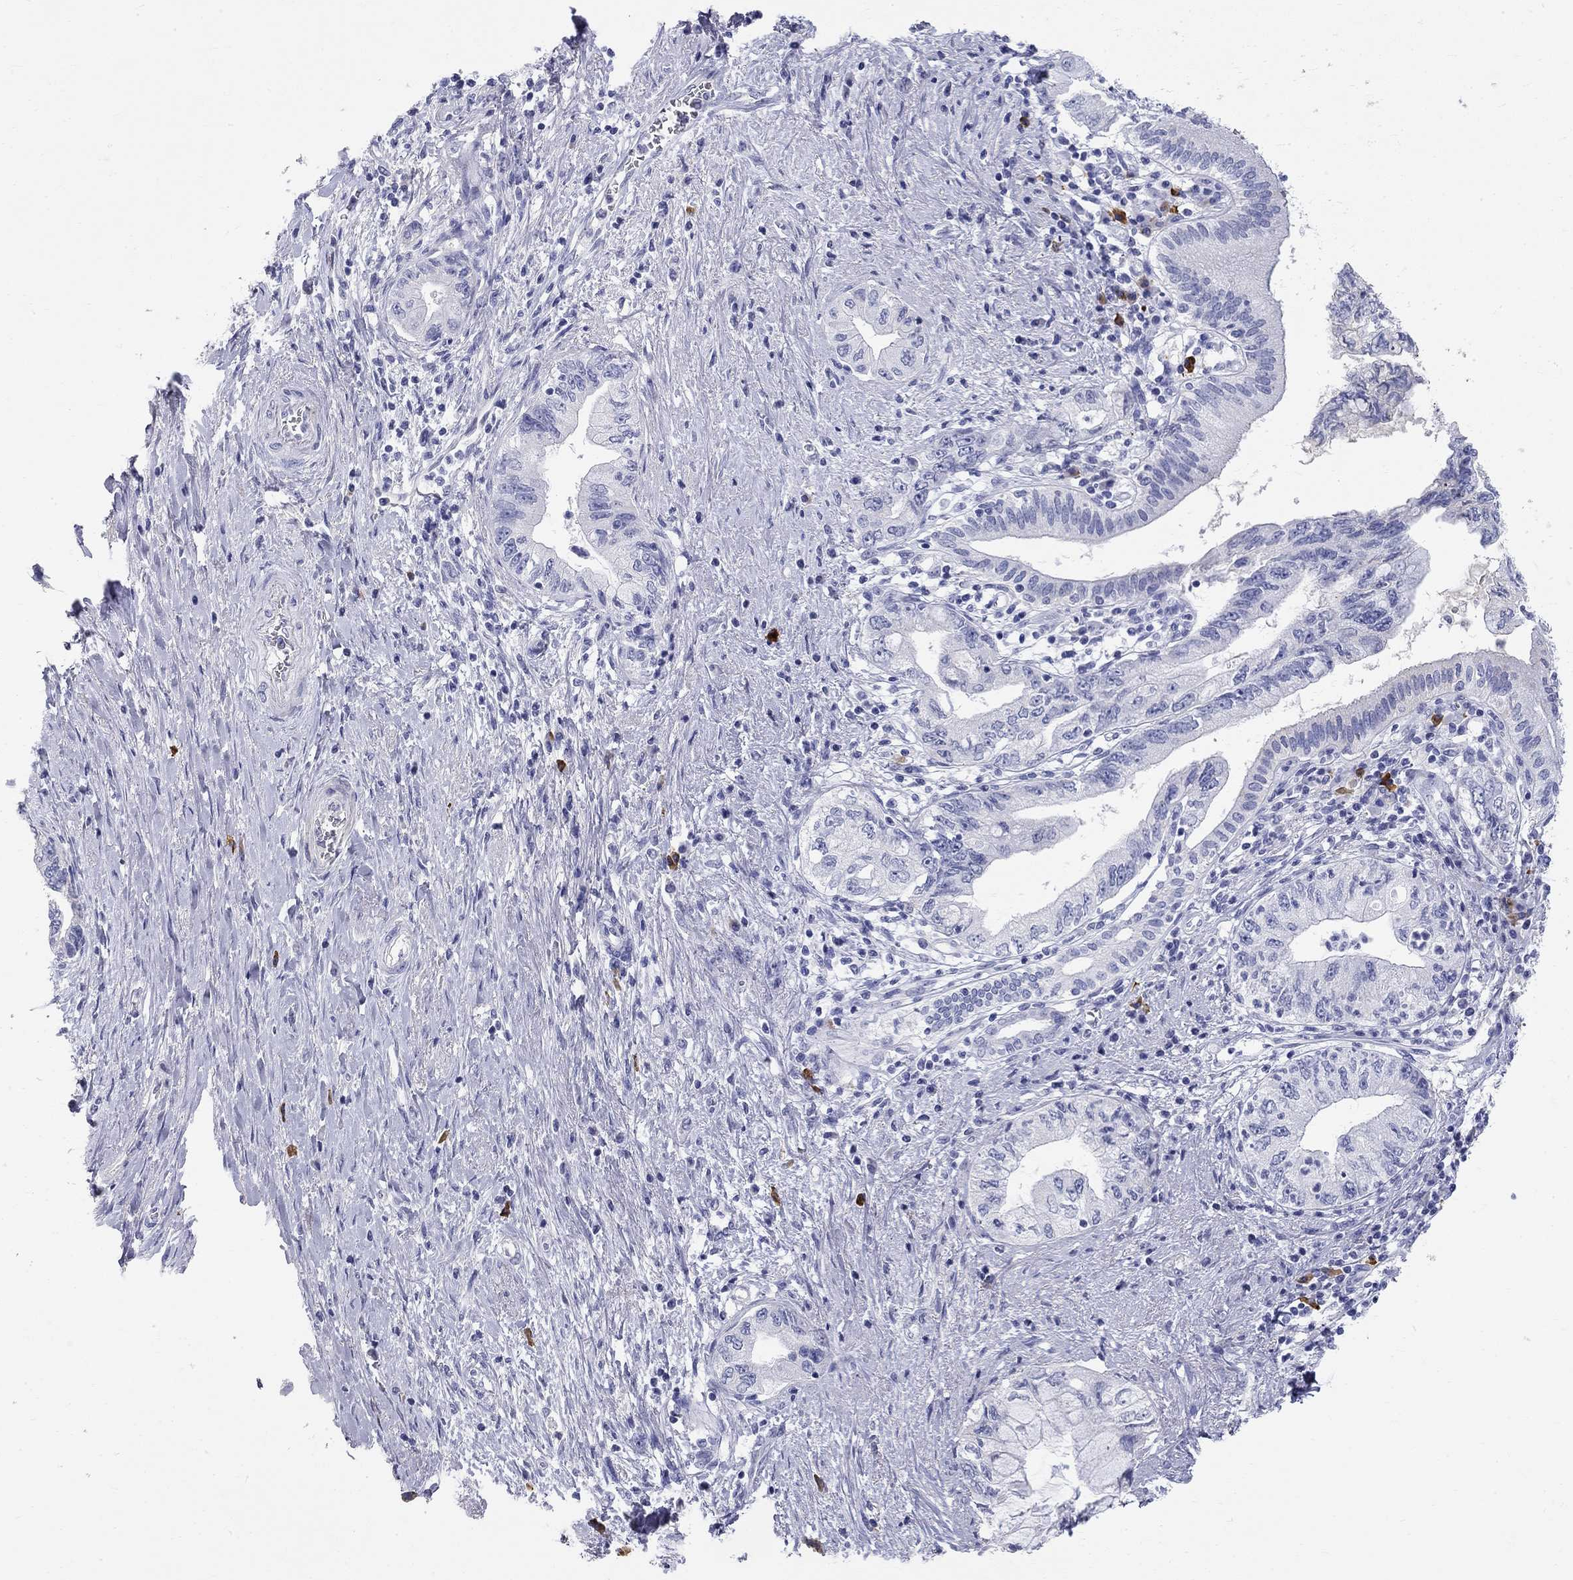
{"staining": {"intensity": "negative", "quantity": "none", "location": "none"}, "tissue": "pancreatic cancer", "cell_type": "Tumor cells", "image_type": "cancer", "snomed": [{"axis": "morphology", "description": "Adenocarcinoma, NOS"}, {"axis": "topography", "description": "Pancreas"}], "caption": "A micrograph of adenocarcinoma (pancreatic) stained for a protein displays no brown staining in tumor cells. The staining is performed using DAB (3,3'-diaminobenzidine) brown chromogen with nuclei counter-stained in using hematoxylin.", "gene": "PHOX2B", "patient": {"sex": "female", "age": 73}}